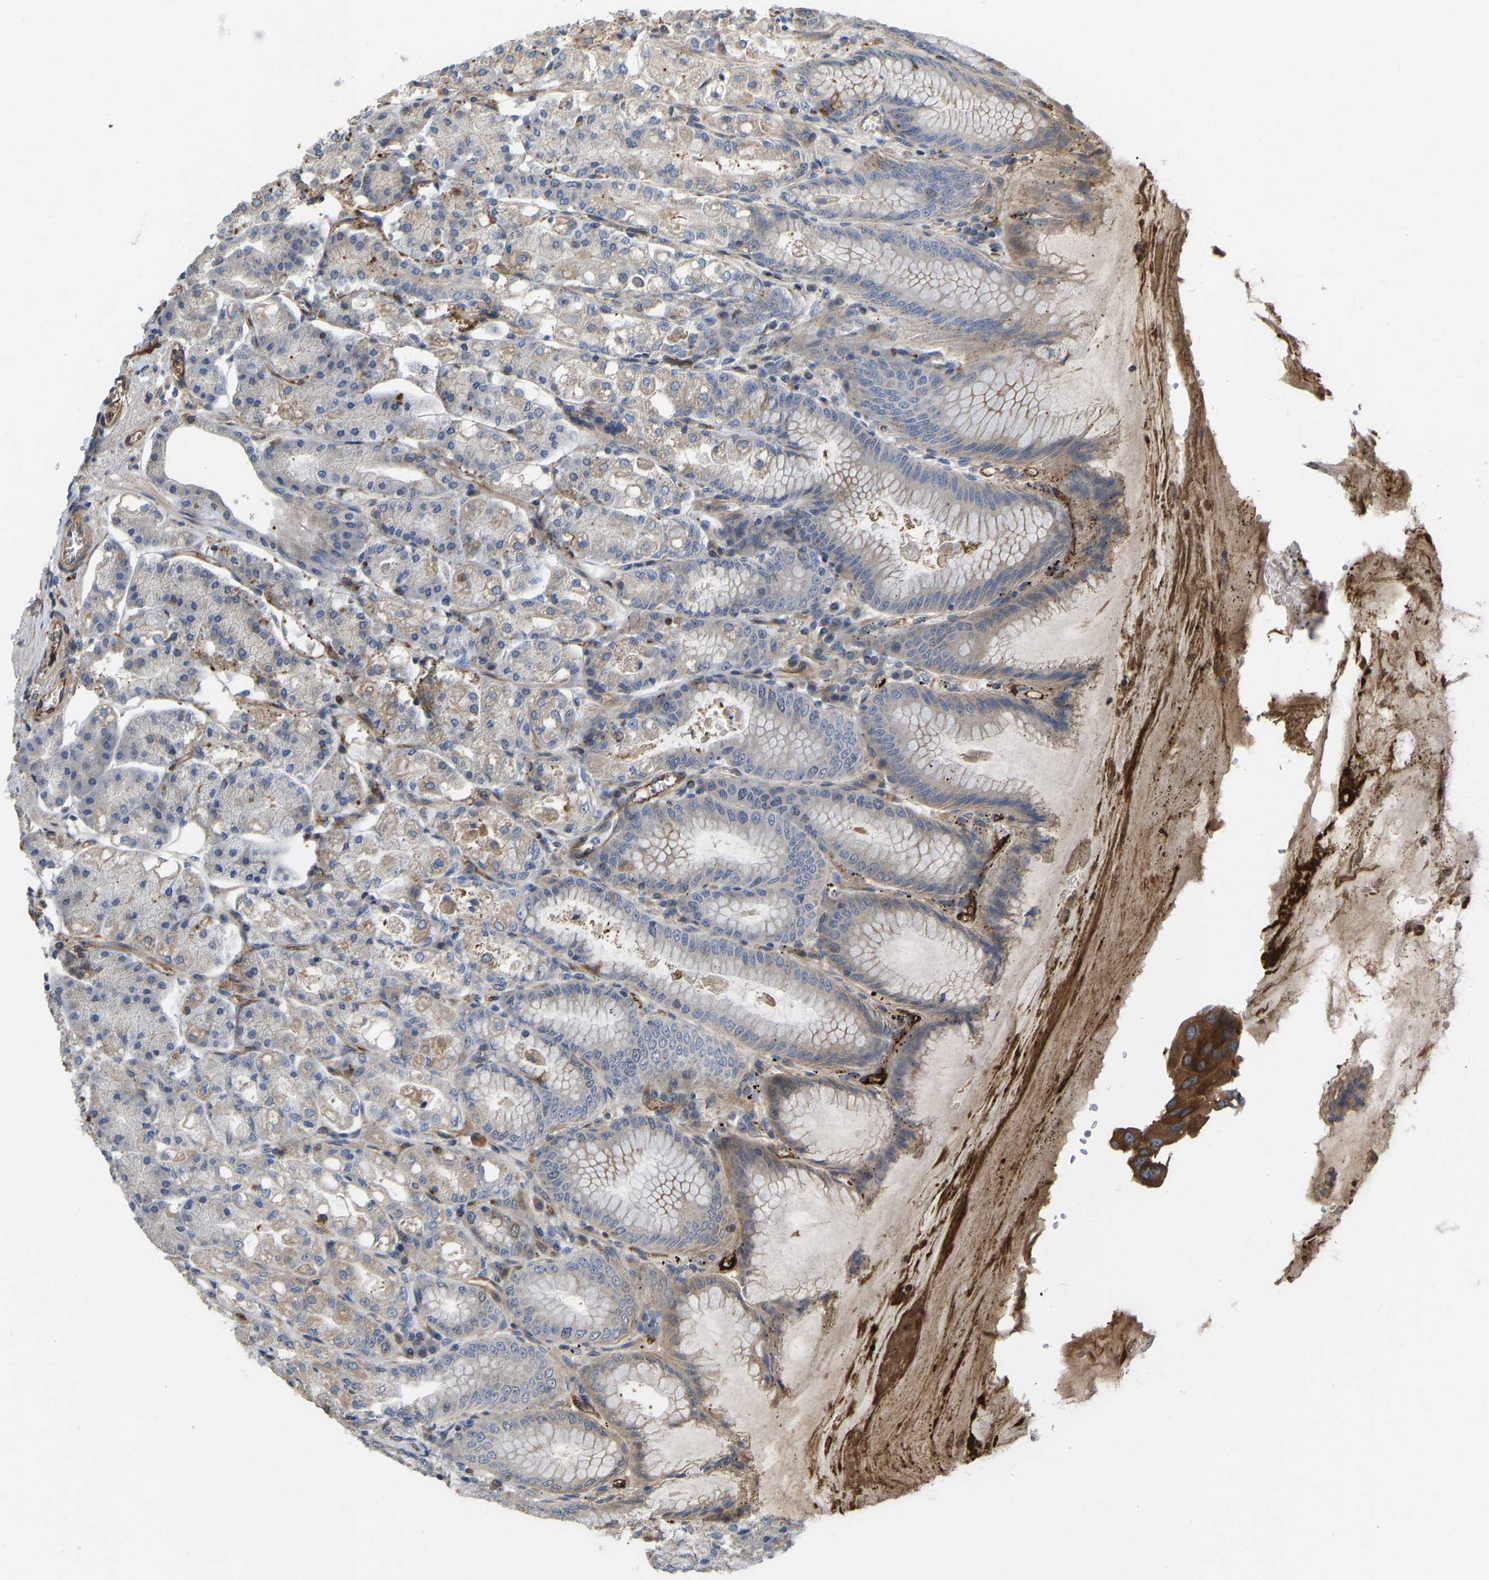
{"staining": {"intensity": "strong", "quantity": "25%-75%", "location": "cytoplasmic/membranous"}, "tissue": "stomach", "cell_type": "Glandular cells", "image_type": "normal", "snomed": [{"axis": "morphology", "description": "Normal tissue, NOS"}, {"axis": "topography", "description": "Stomach, lower"}], "caption": "About 25%-75% of glandular cells in benign human stomach demonstrate strong cytoplasmic/membranous protein positivity as visualized by brown immunohistochemical staining.", "gene": "RASGRF2", "patient": {"sex": "male", "age": 71}}